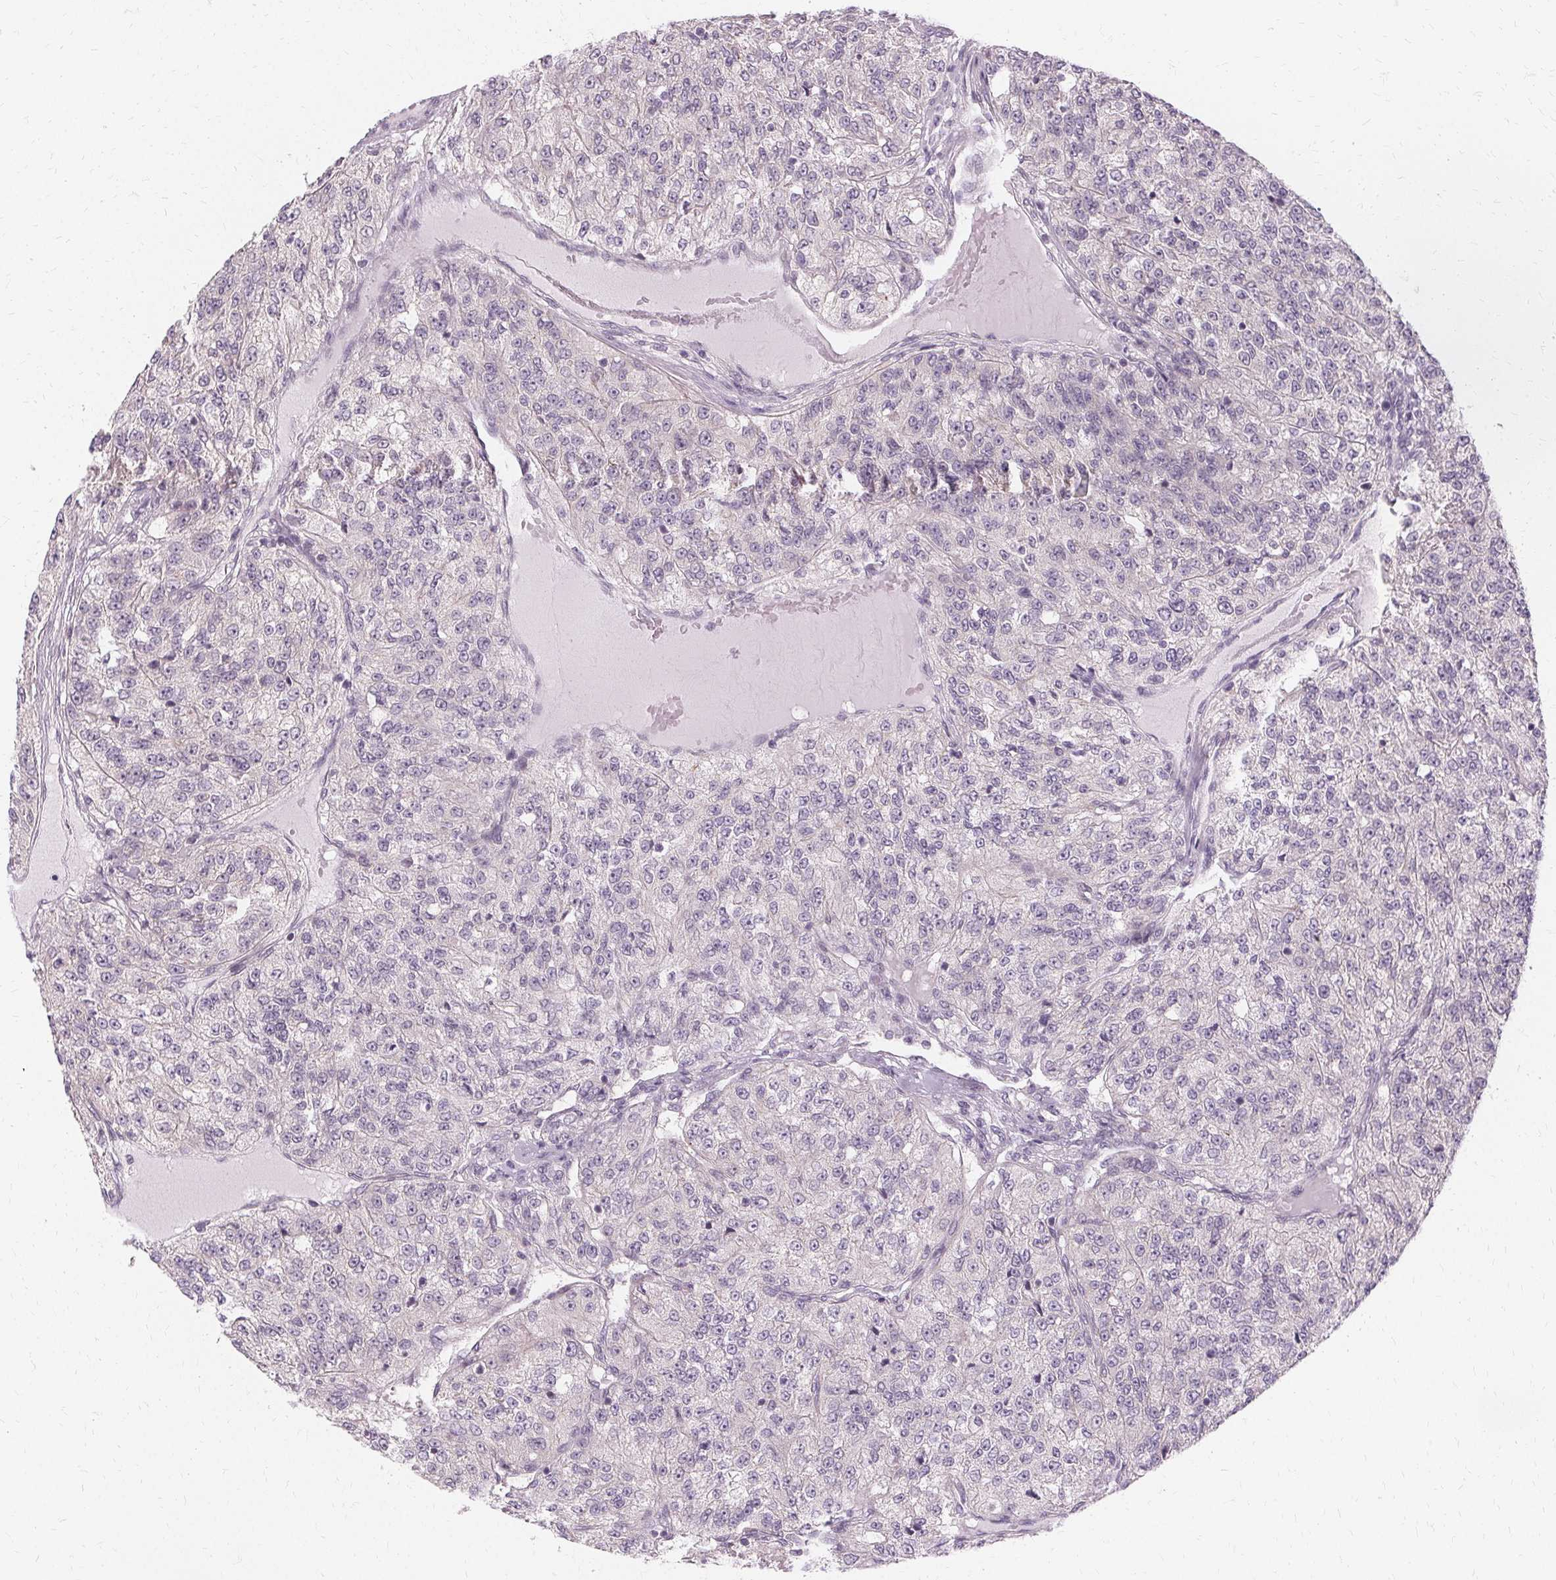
{"staining": {"intensity": "negative", "quantity": "none", "location": "none"}, "tissue": "renal cancer", "cell_type": "Tumor cells", "image_type": "cancer", "snomed": [{"axis": "morphology", "description": "Adenocarcinoma, NOS"}, {"axis": "topography", "description": "Kidney"}], "caption": "The IHC image has no significant positivity in tumor cells of renal cancer (adenocarcinoma) tissue.", "gene": "USP8", "patient": {"sex": "female", "age": 63}}